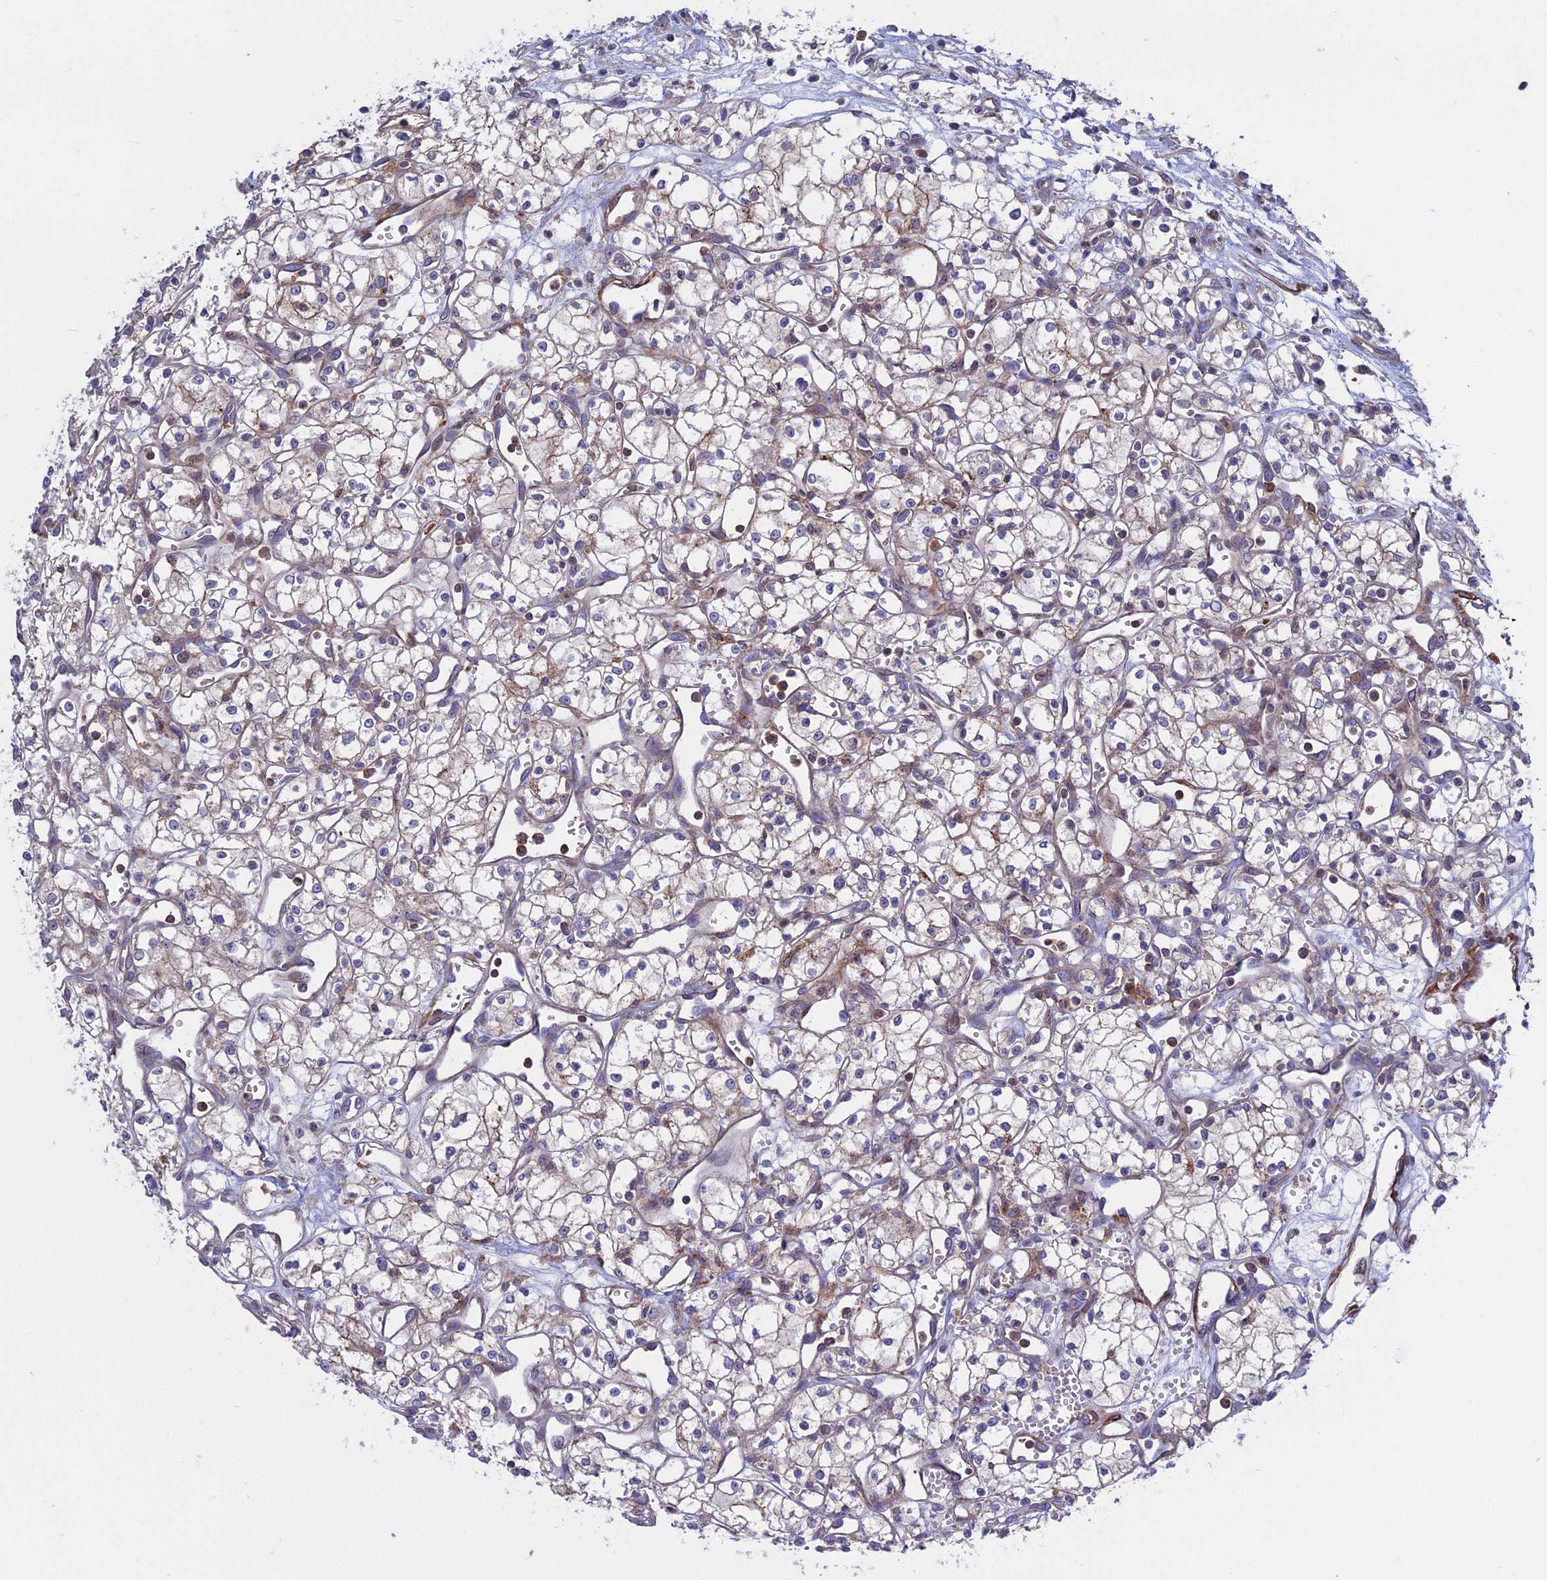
{"staining": {"intensity": "negative", "quantity": "none", "location": "none"}, "tissue": "renal cancer", "cell_type": "Tumor cells", "image_type": "cancer", "snomed": [{"axis": "morphology", "description": "Adenocarcinoma, NOS"}, {"axis": "topography", "description": "Kidney"}], "caption": "Immunohistochemistry photomicrograph of neoplastic tissue: human renal cancer (adenocarcinoma) stained with DAB (3,3'-diaminobenzidine) exhibits no significant protein positivity in tumor cells.", "gene": "LYPD5", "patient": {"sex": "male", "age": 59}}